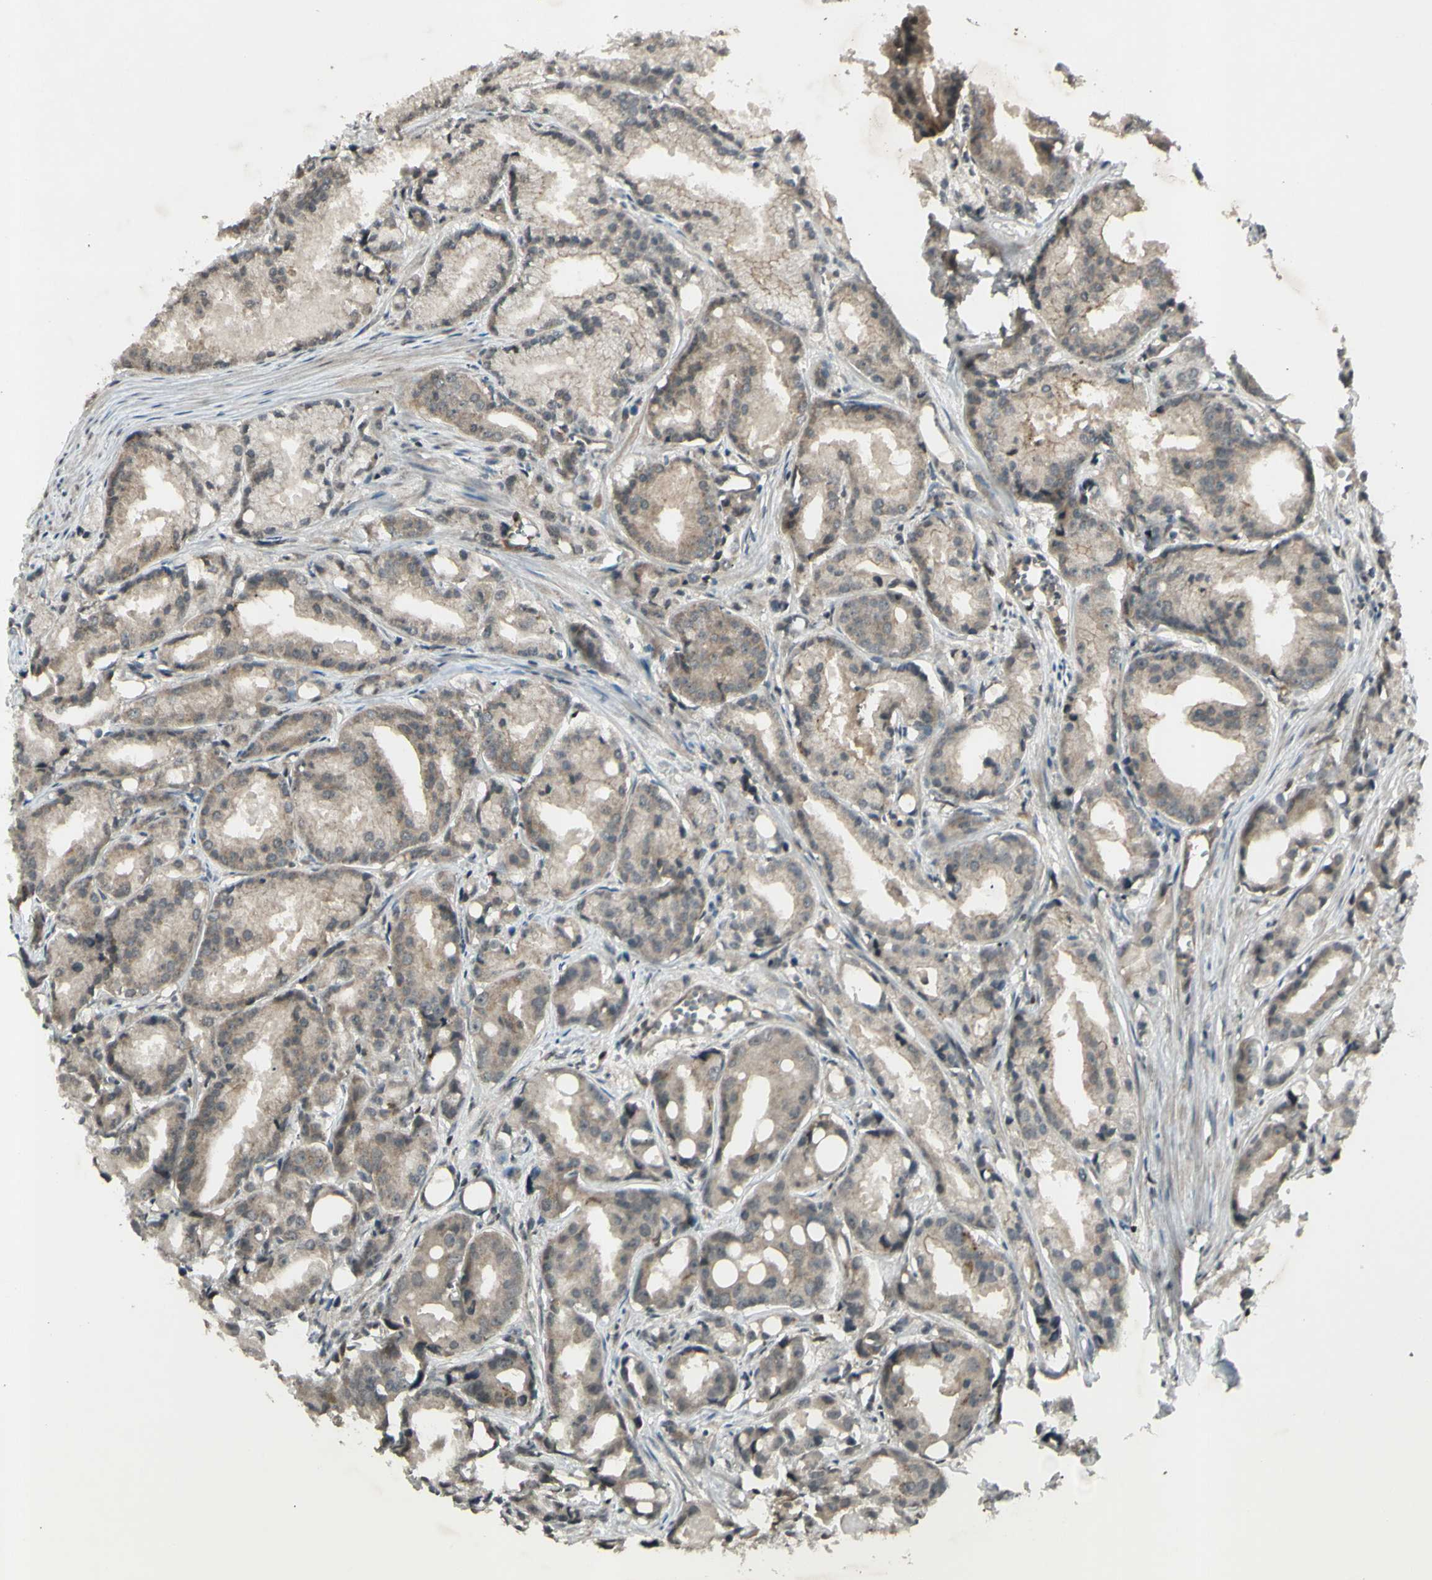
{"staining": {"intensity": "weak", "quantity": ">75%", "location": "cytoplasmic/membranous"}, "tissue": "prostate cancer", "cell_type": "Tumor cells", "image_type": "cancer", "snomed": [{"axis": "morphology", "description": "Adenocarcinoma, Low grade"}, {"axis": "topography", "description": "Prostate"}], "caption": "Human prostate cancer stained with a brown dye displays weak cytoplasmic/membranous positive expression in about >75% of tumor cells.", "gene": "BLNK", "patient": {"sex": "male", "age": 72}}